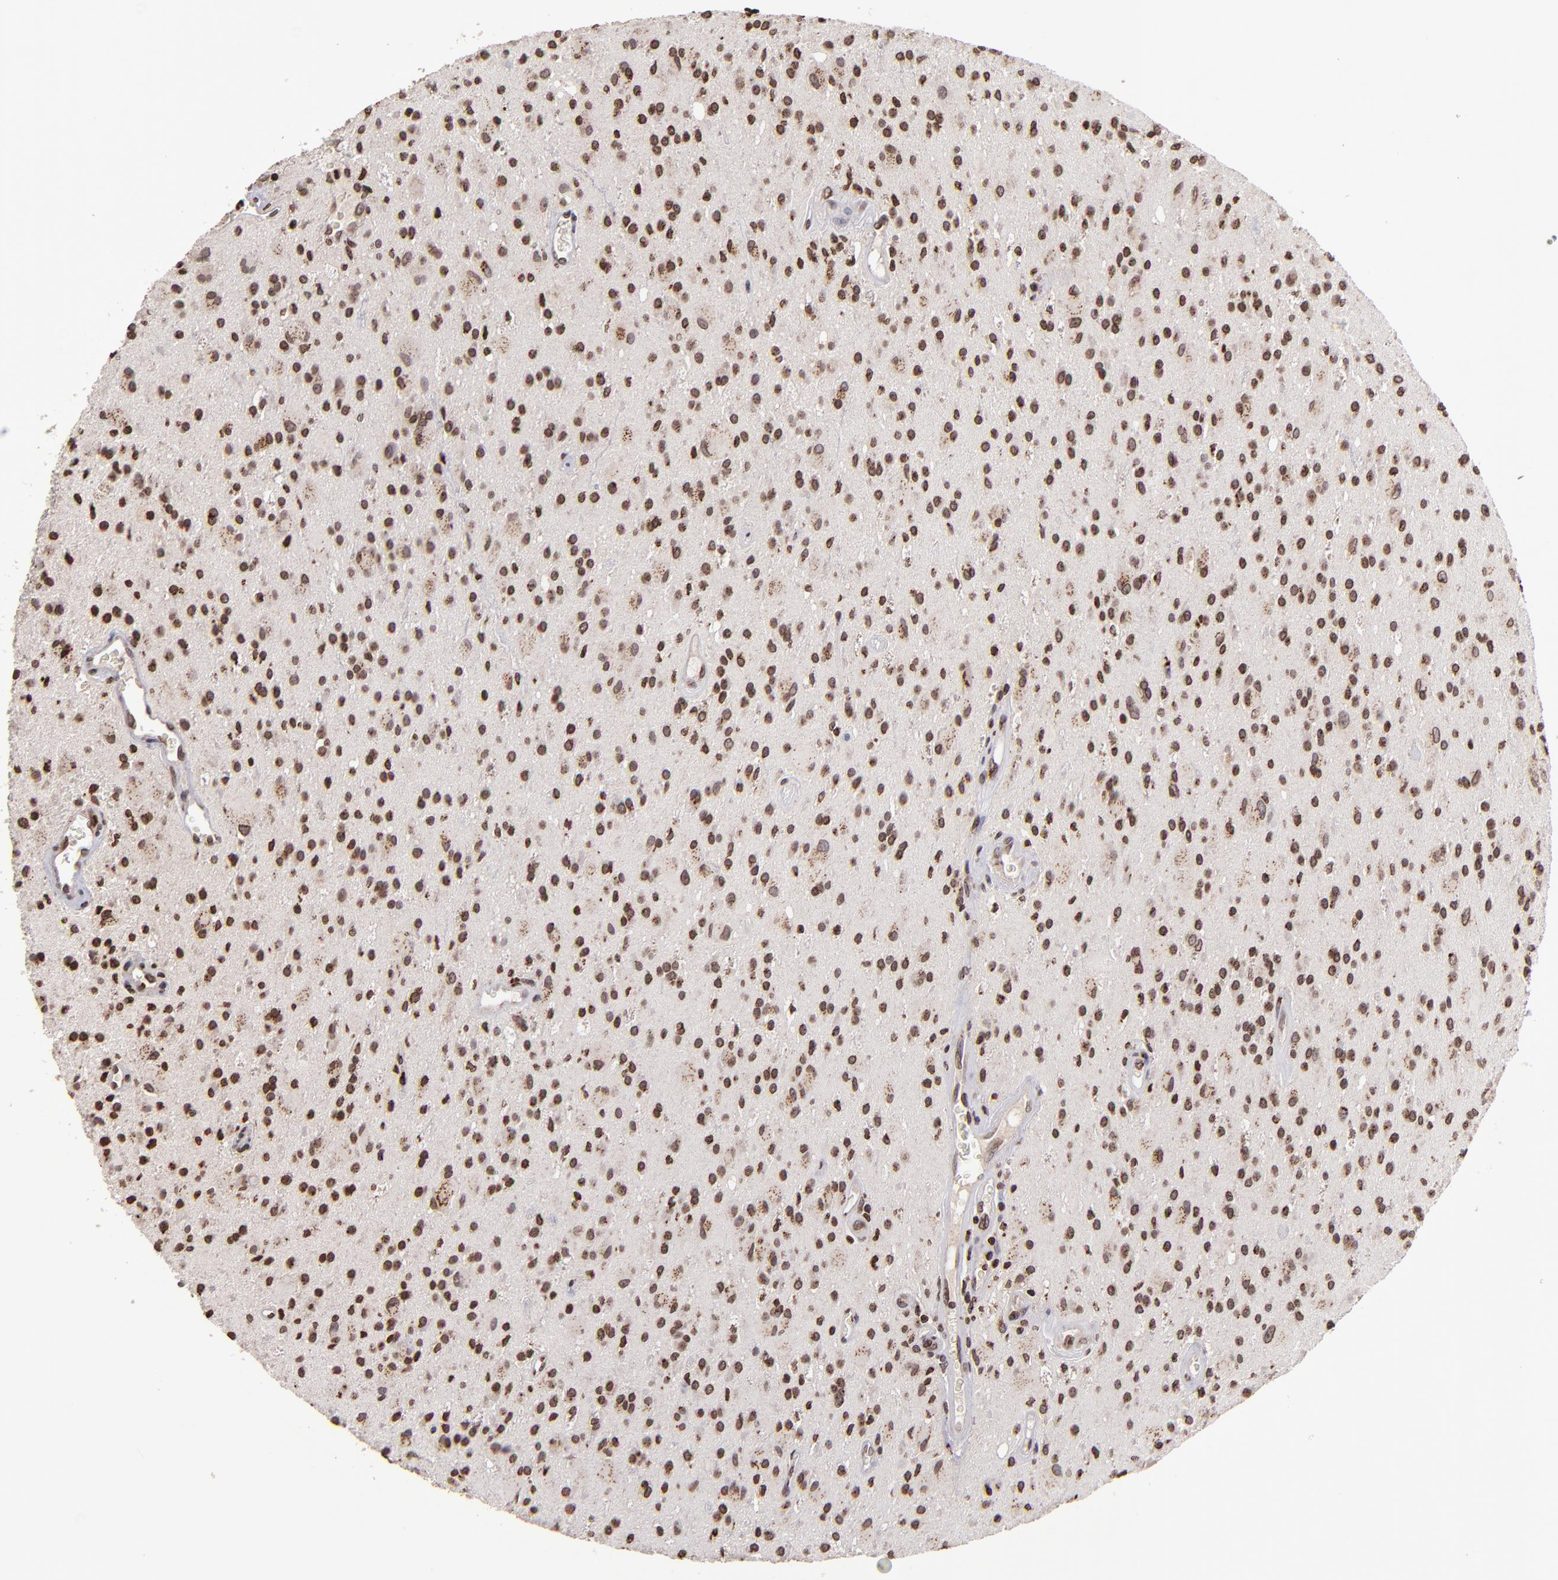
{"staining": {"intensity": "moderate", "quantity": ">75%", "location": "nuclear"}, "tissue": "glioma", "cell_type": "Tumor cells", "image_type": "cancer", "snomed": [{"axis": "morphology", "description": "Glioma, malignant, Low grade"}, {"axis": "topography", "description": "Brain"}], "caption": "Immunohistochemical staining of human low-grade glioma (malignant) shows medium levels of moderate nuclear protein expression in approximately >75% of tumor cells.", "gene": "CSDC2", "patient": {"sex": "male", "age": 58}}